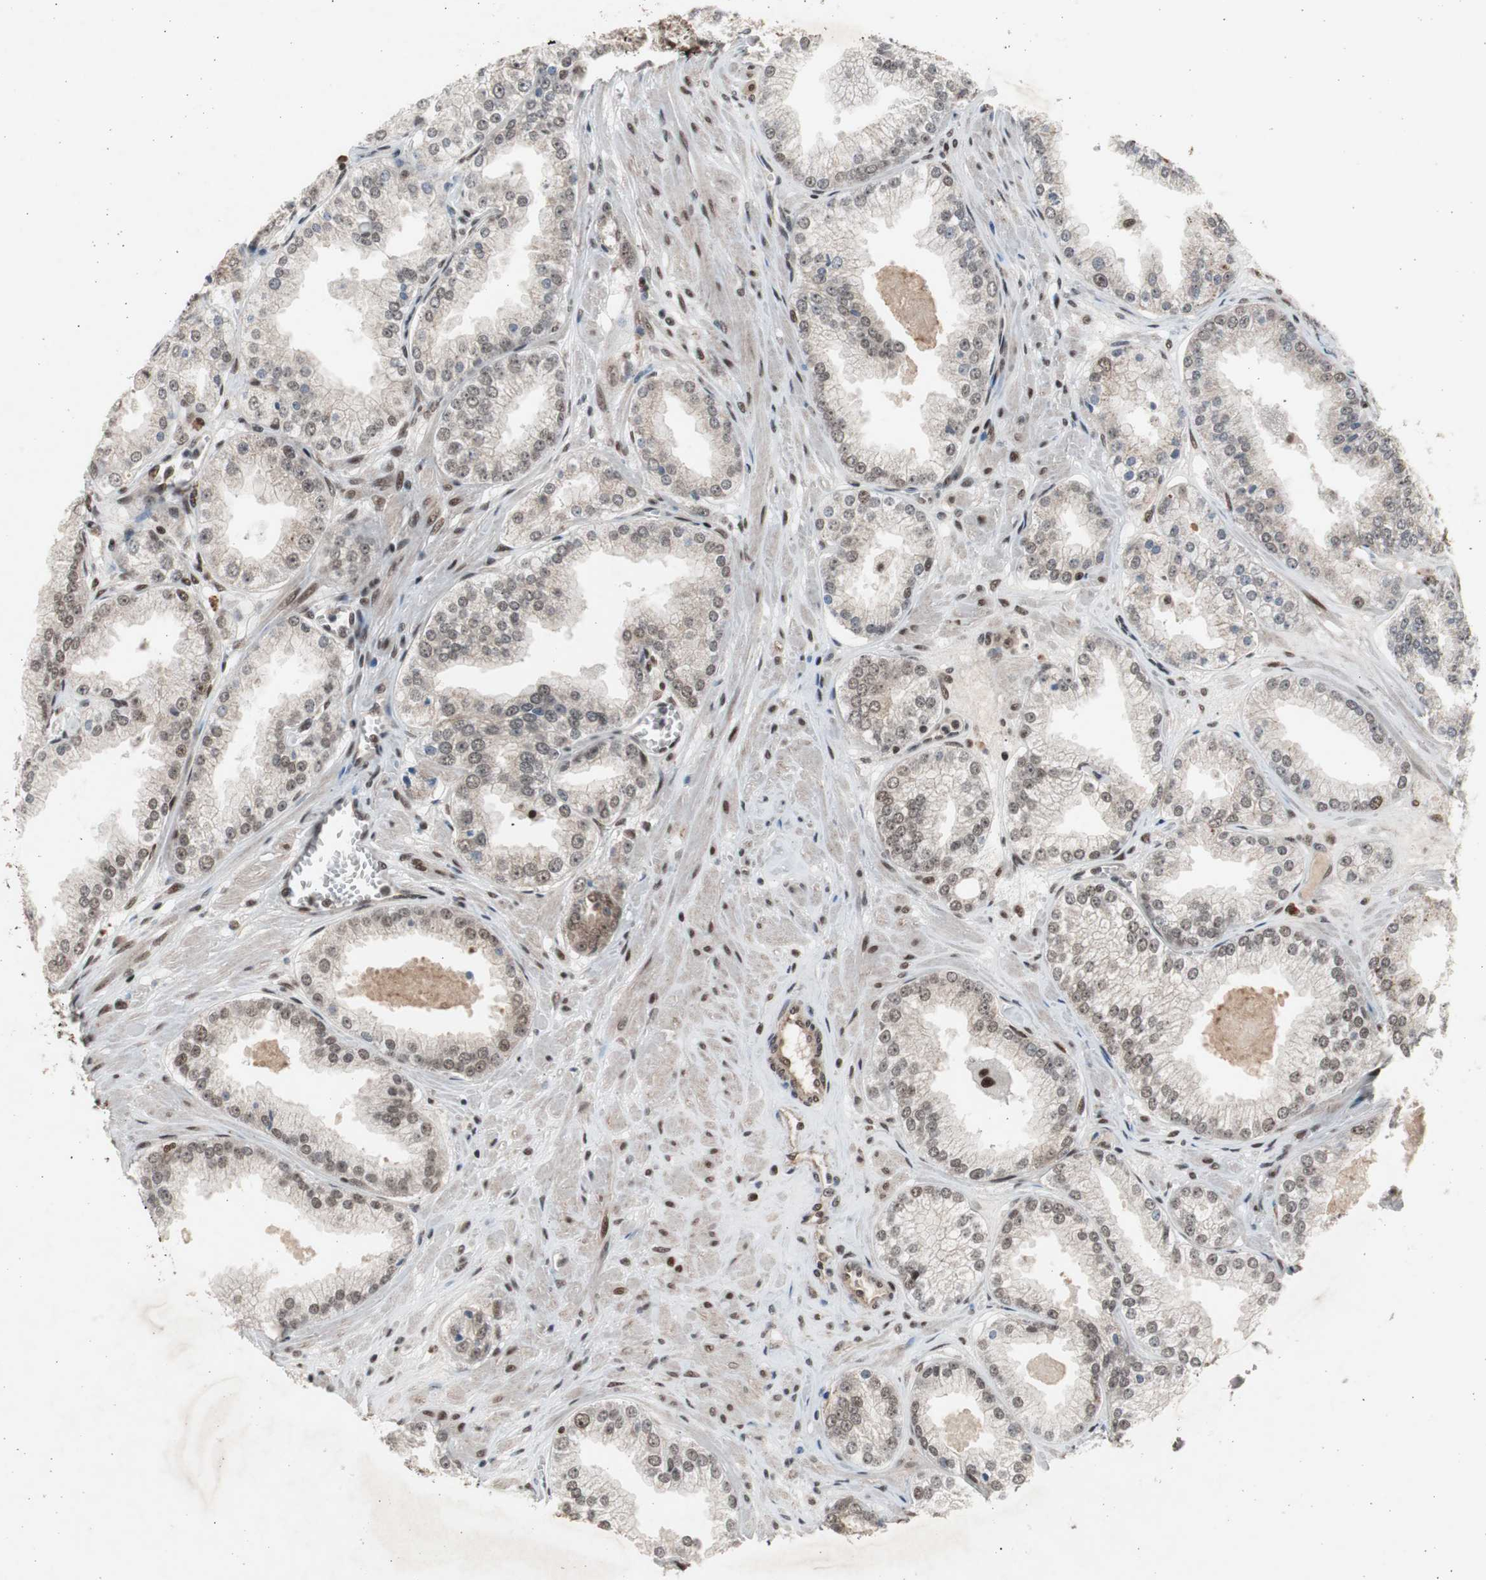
{"staining": {"intensity": "weak", "quantity": "25%-75%", "location": "nuclear"}, "tissue": "prostate cancer", "cell_type": "Tumor cells", "image_type": "cancer", "snomed": [{"axis": "morphology", "description": "Adenocarcinoma, High grade"}, {"axis": "topography", "description": "Prostate"}], "caption": "This histopathology image demonstrates IHC staining of human prostate high-grade adenocarcinoma, with low weak nuclear positivity in about 25%-75% of tumor cells.", "gene": "RPA1", "patient": {"sex": "male", "age": 61}}